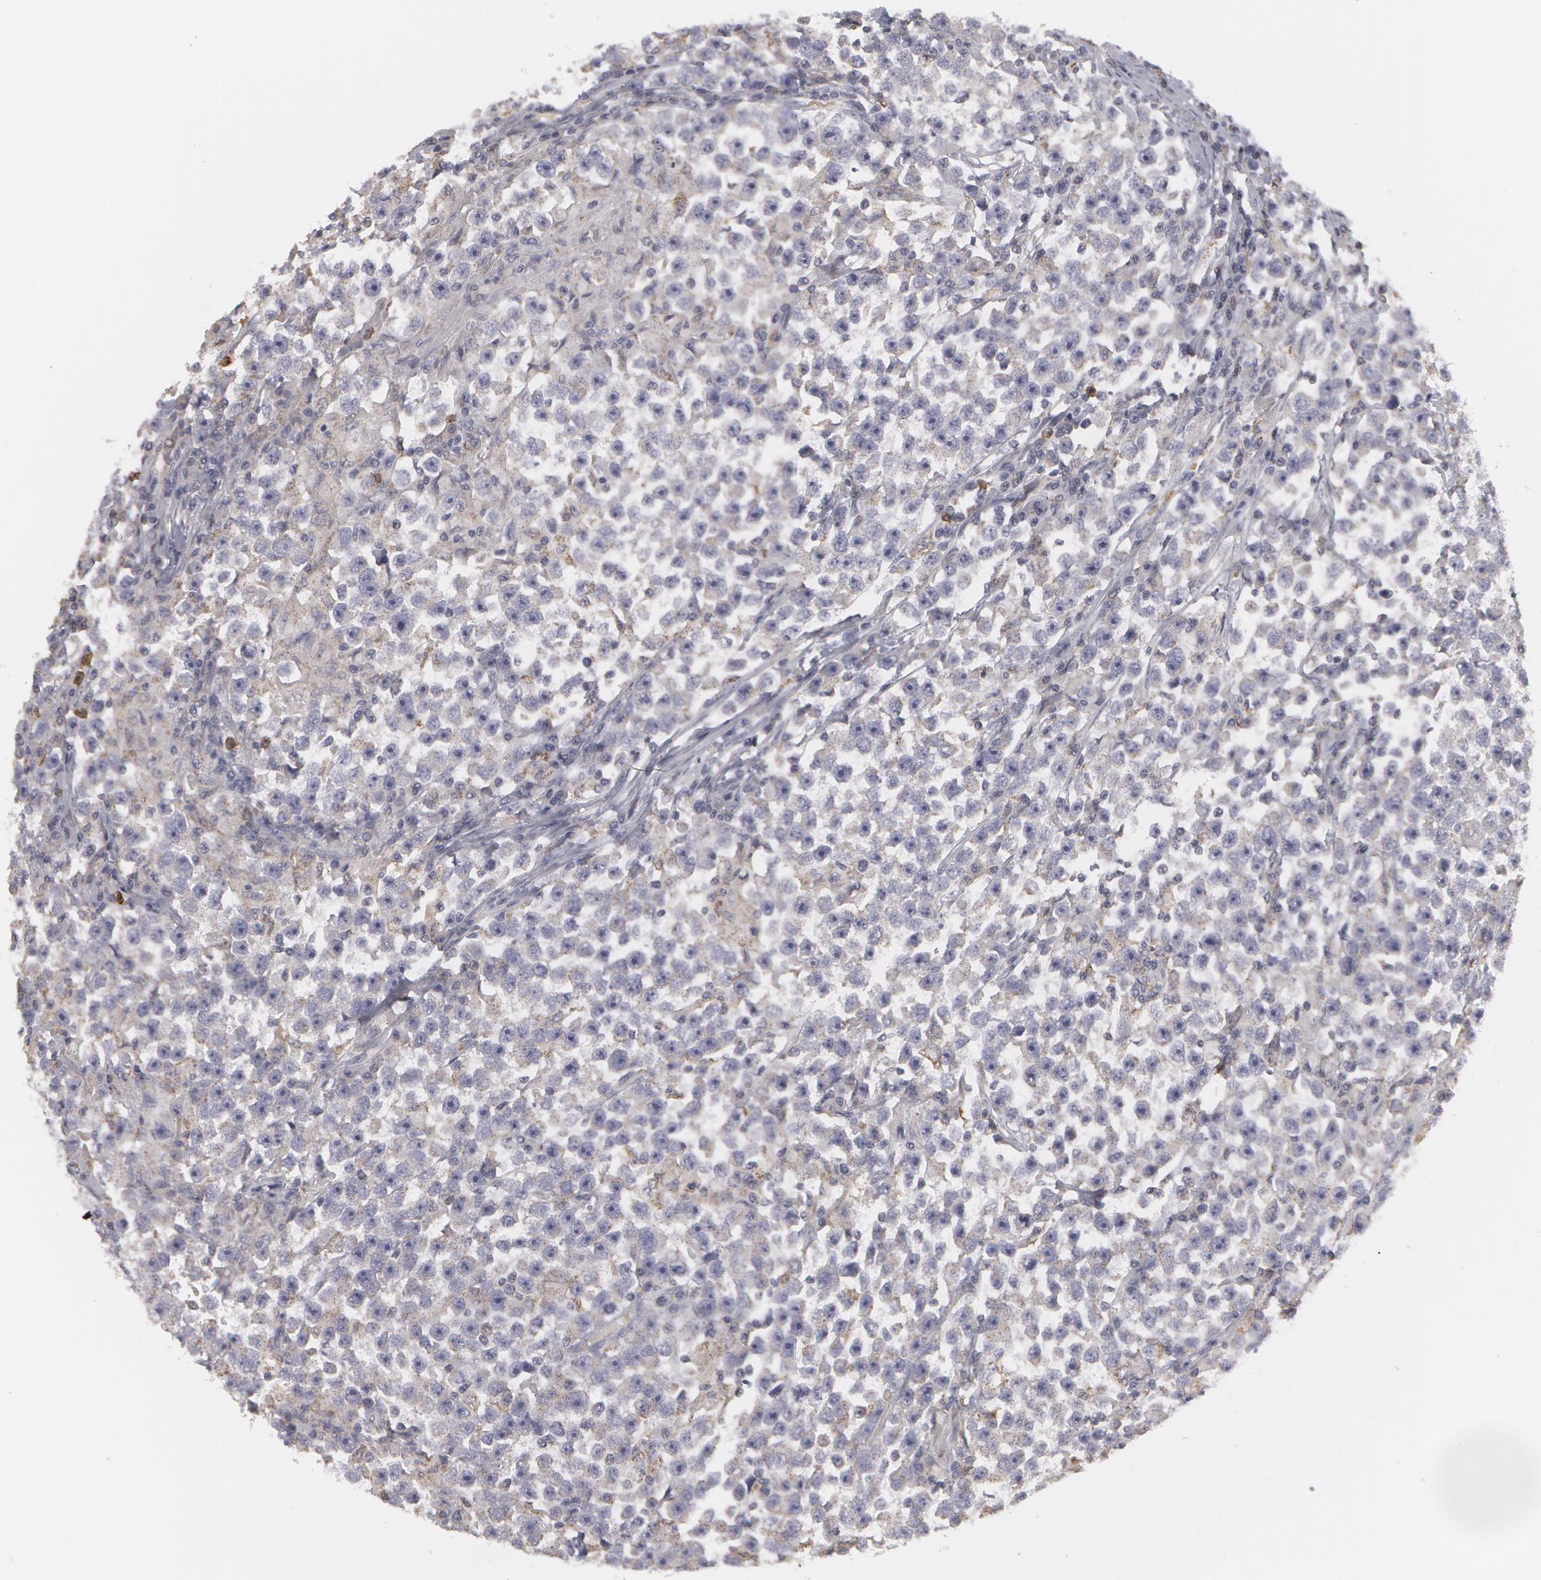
{"staining": {"intensity": "weak", "quantity": "<25%", "location": "cytoplasmic/membranous"}, "tissue": "testis cancer", "cell_type": "Tumor cells", "image_type": "cancer", "snomed": [{"axis": "morphology", "description": "Seminoma, NOS"}, {"axis": "topography", "description": "Testis"}], "caption": "High power microscopy photomicrograph of an immunohistochemistry (IHC) micrograph of testis seminoma, revealing no significant staining in tumor cells. The staining is performed using DAB (3,3'-diaminobenzidine) brown chromogen with nuclei counter-stained in using hematoxylin.", "gene": "CAT", "patient": {"sex": "male", "age": 33}}